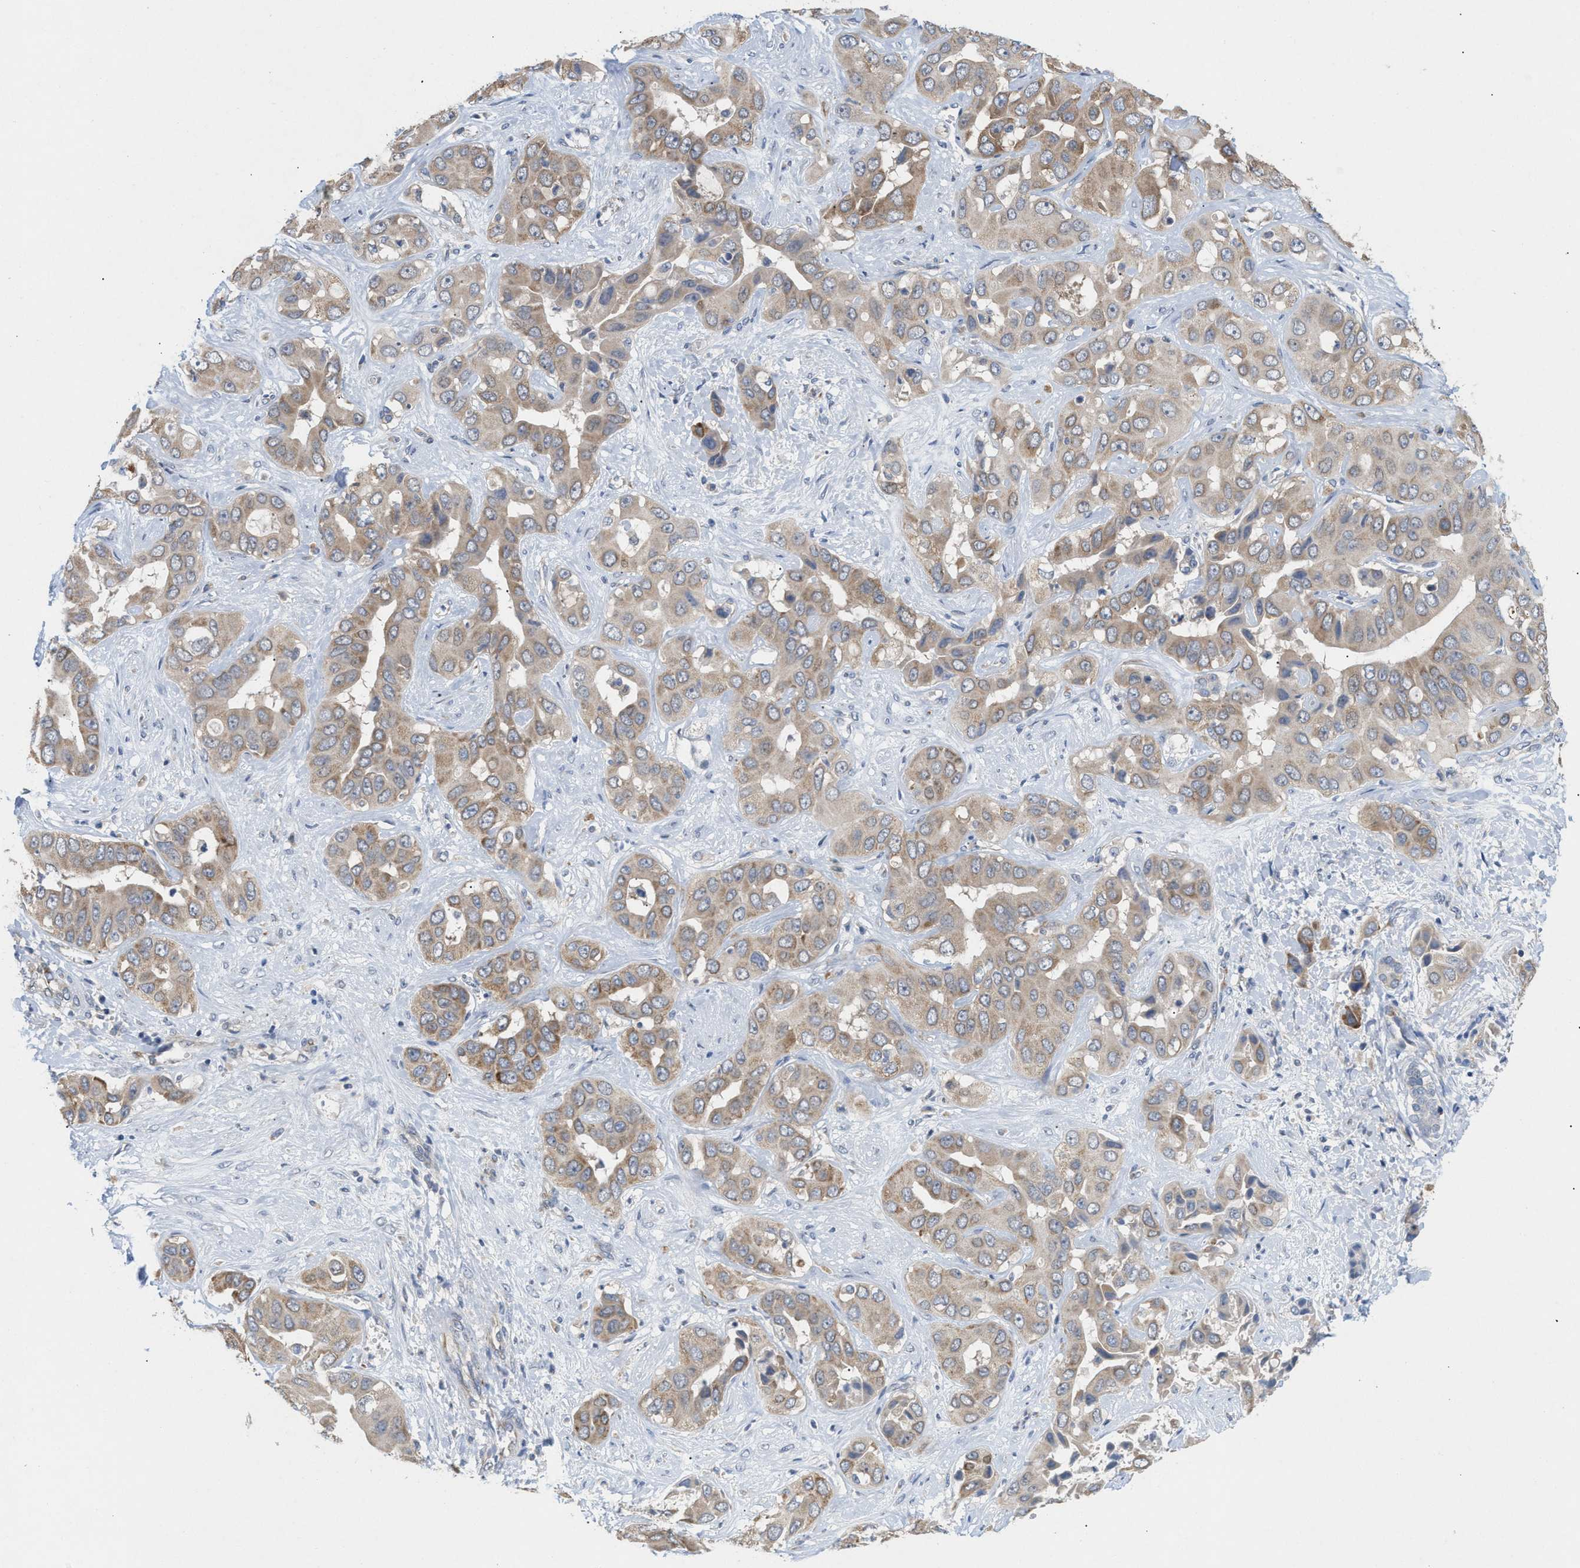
{"staining": {"intensity": "moderate", "quantity": ">75%", "location": "cytoplasmic/membranous"}, "tissue": "liver cancer", "cell_type": "Tumor cells", "image_type": "cancer", "snomed": [{"axis": "morphology", "description": "Cholangiocarcinoma"}, {"axis": "topography", "description": "Liver"}], "caption": "Immunohistochemistry photomicrograph of human liver cholangiocarcinoma stained for a protein (brown), which shows medium levels of moderate cytoplasmic/membranous expression in about >75% of tumor cells.", "gene": "UBAP2", "patient": {"sex": "female", "age": 52}}